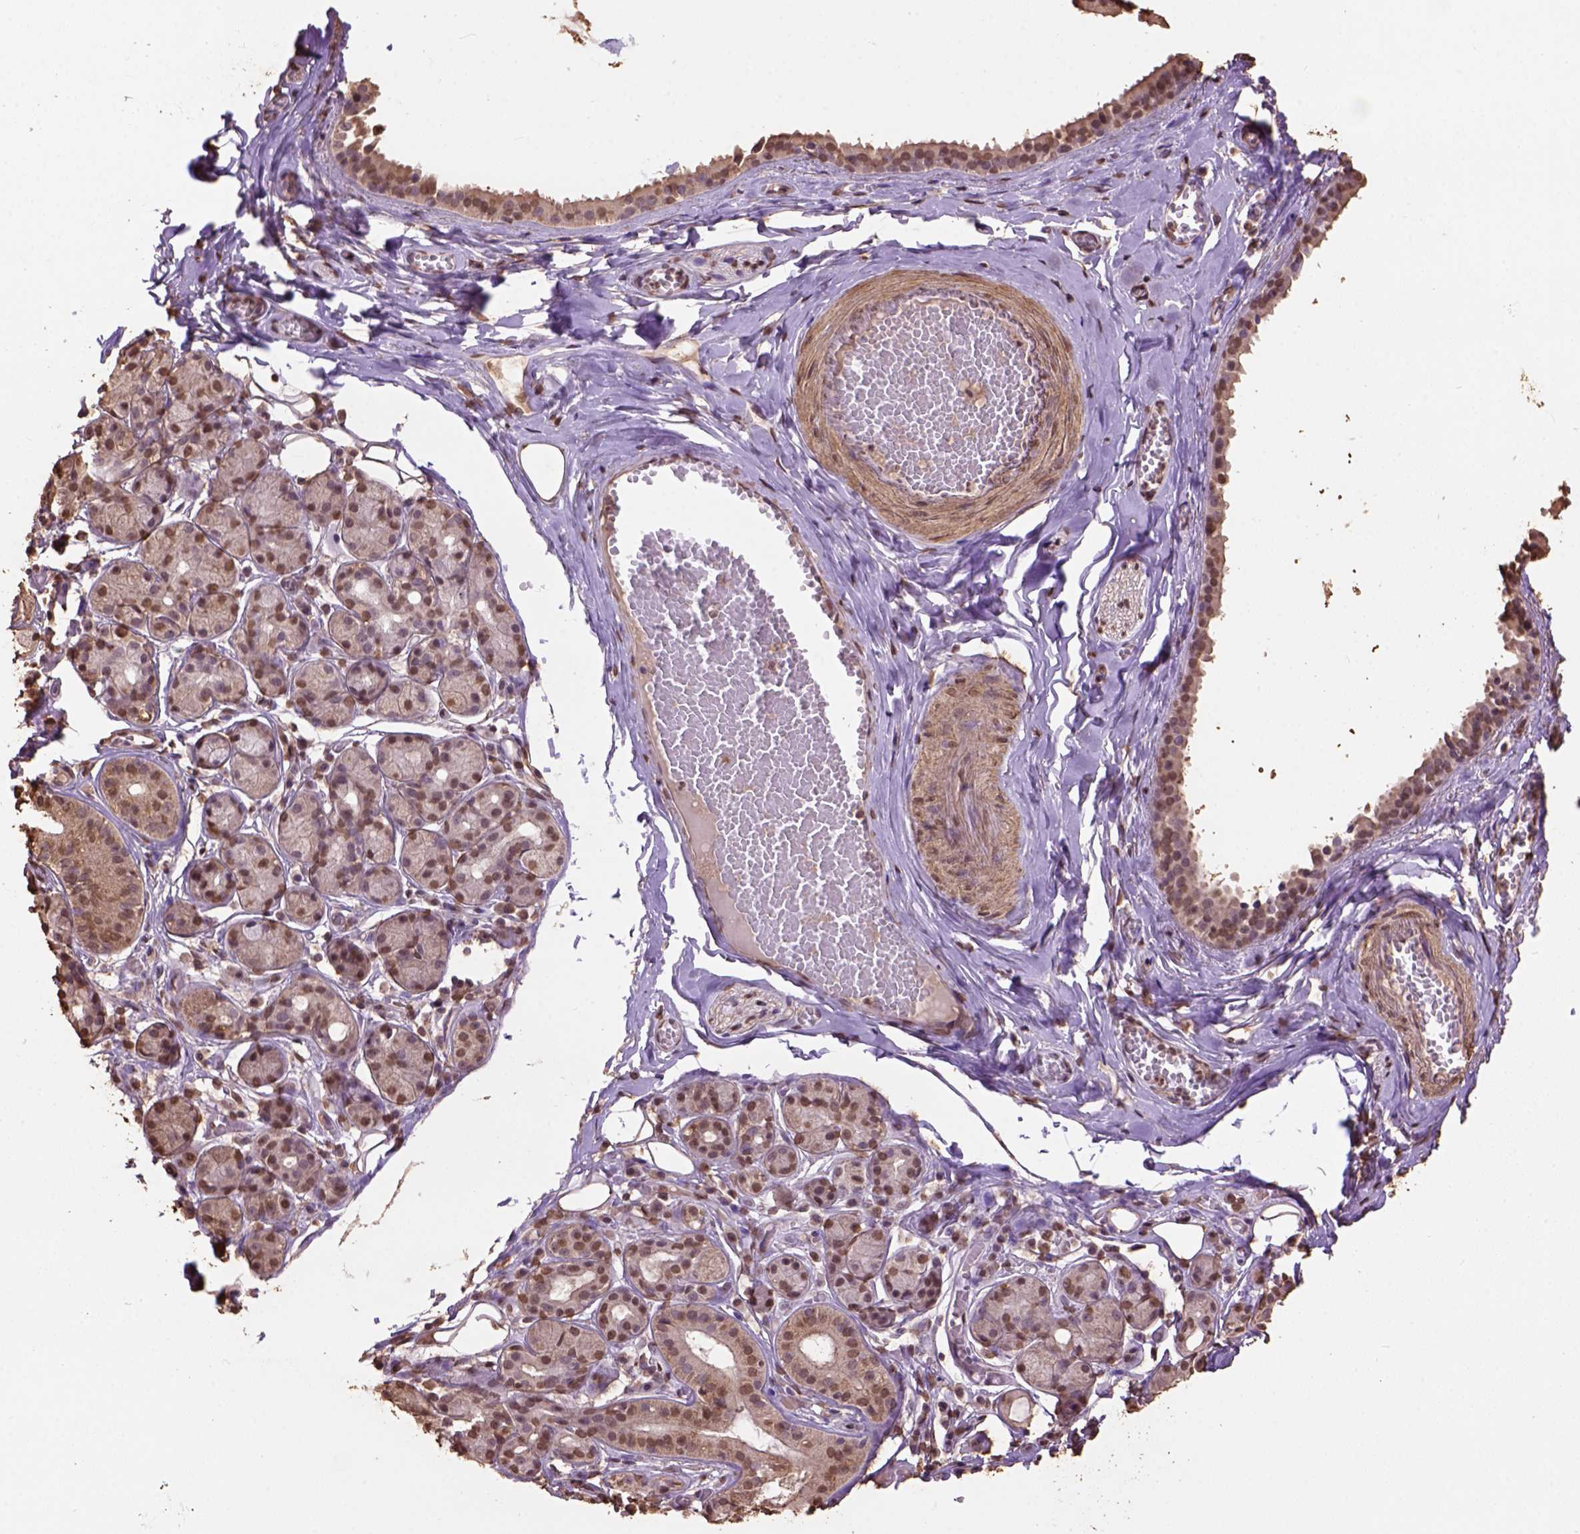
{"staining": {"intensity": "moderate", "quantity": ">75%", "location": "nuclear"}, "tissue": "salivary gland", "cell_type": "Glandular cells", "image_type": "normal", "snomed": [{"axis": "morphology", "description": "Normal tissue, NOS"}, {"axis": "topography", "description": "Salivary gland"}, {"axis": "topography", "description": "Peripheral nerve tissue"}], "caption": "A brown stain highlights moderate nuclear positivity of a protein in glandular cells of unremarkable human salivary gland.", "gene": "CSTF2T", "patient": {"sex": "male", "age": 71}}